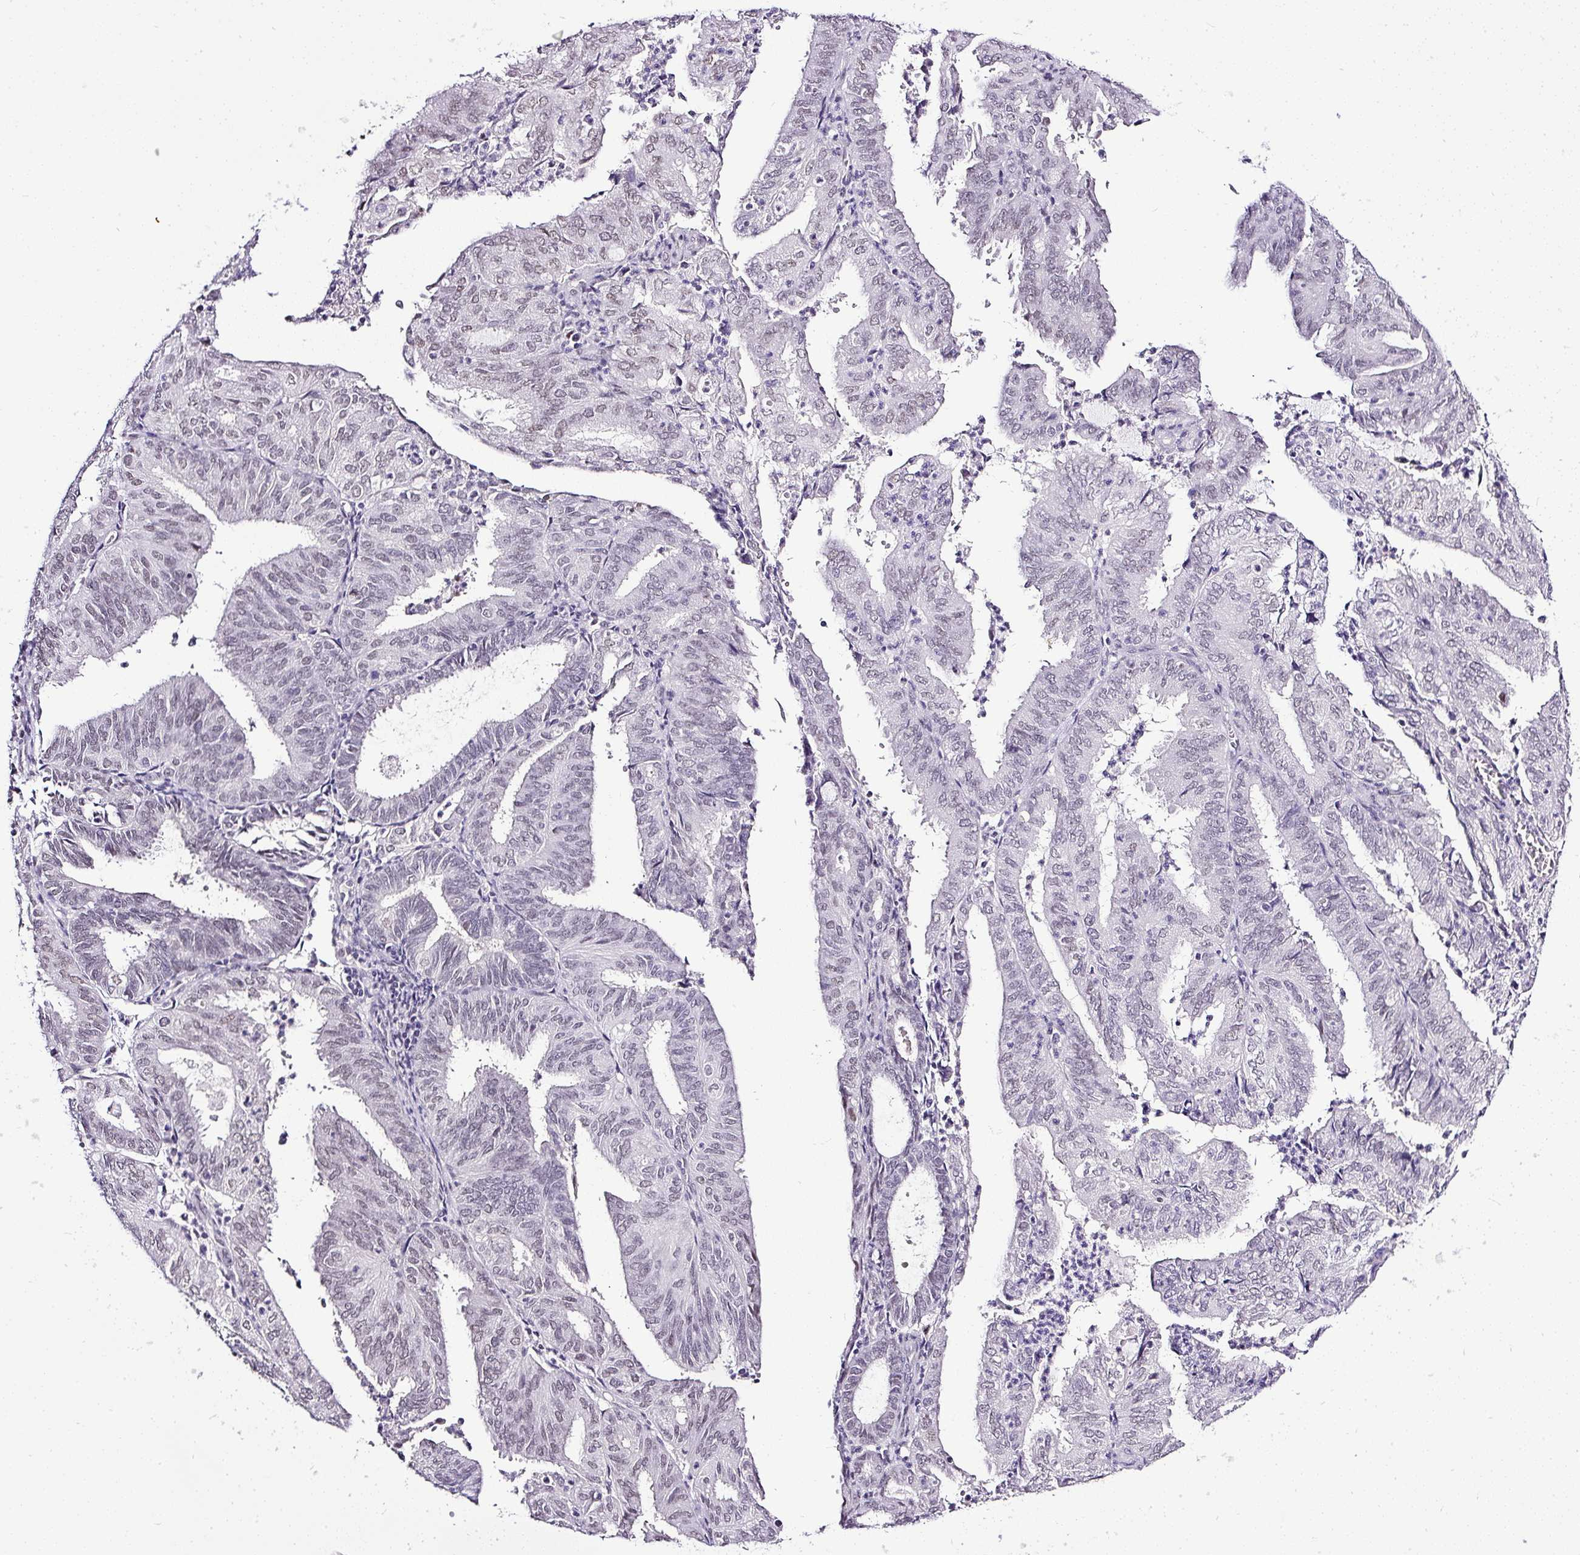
{"staining": {"intensity": "weak", "quantity": "<25%", "location": "nuclear"}, "tissue": "endometrial cancer", "cell_type": "Tumor cells", "image_type": "cancer", "snomed": [{"axis": "morphology", "description": "Adenocarcinoma, NOS"}, {"axis": "topography", "description": "Uterus"}], "caption": "A photomicrograph of human endometrial cancer (adenocarcinoma) is negative for staining in tumor cells.", "gene": "WNT10B", "patient": {"sex": "female", "age": 60}}